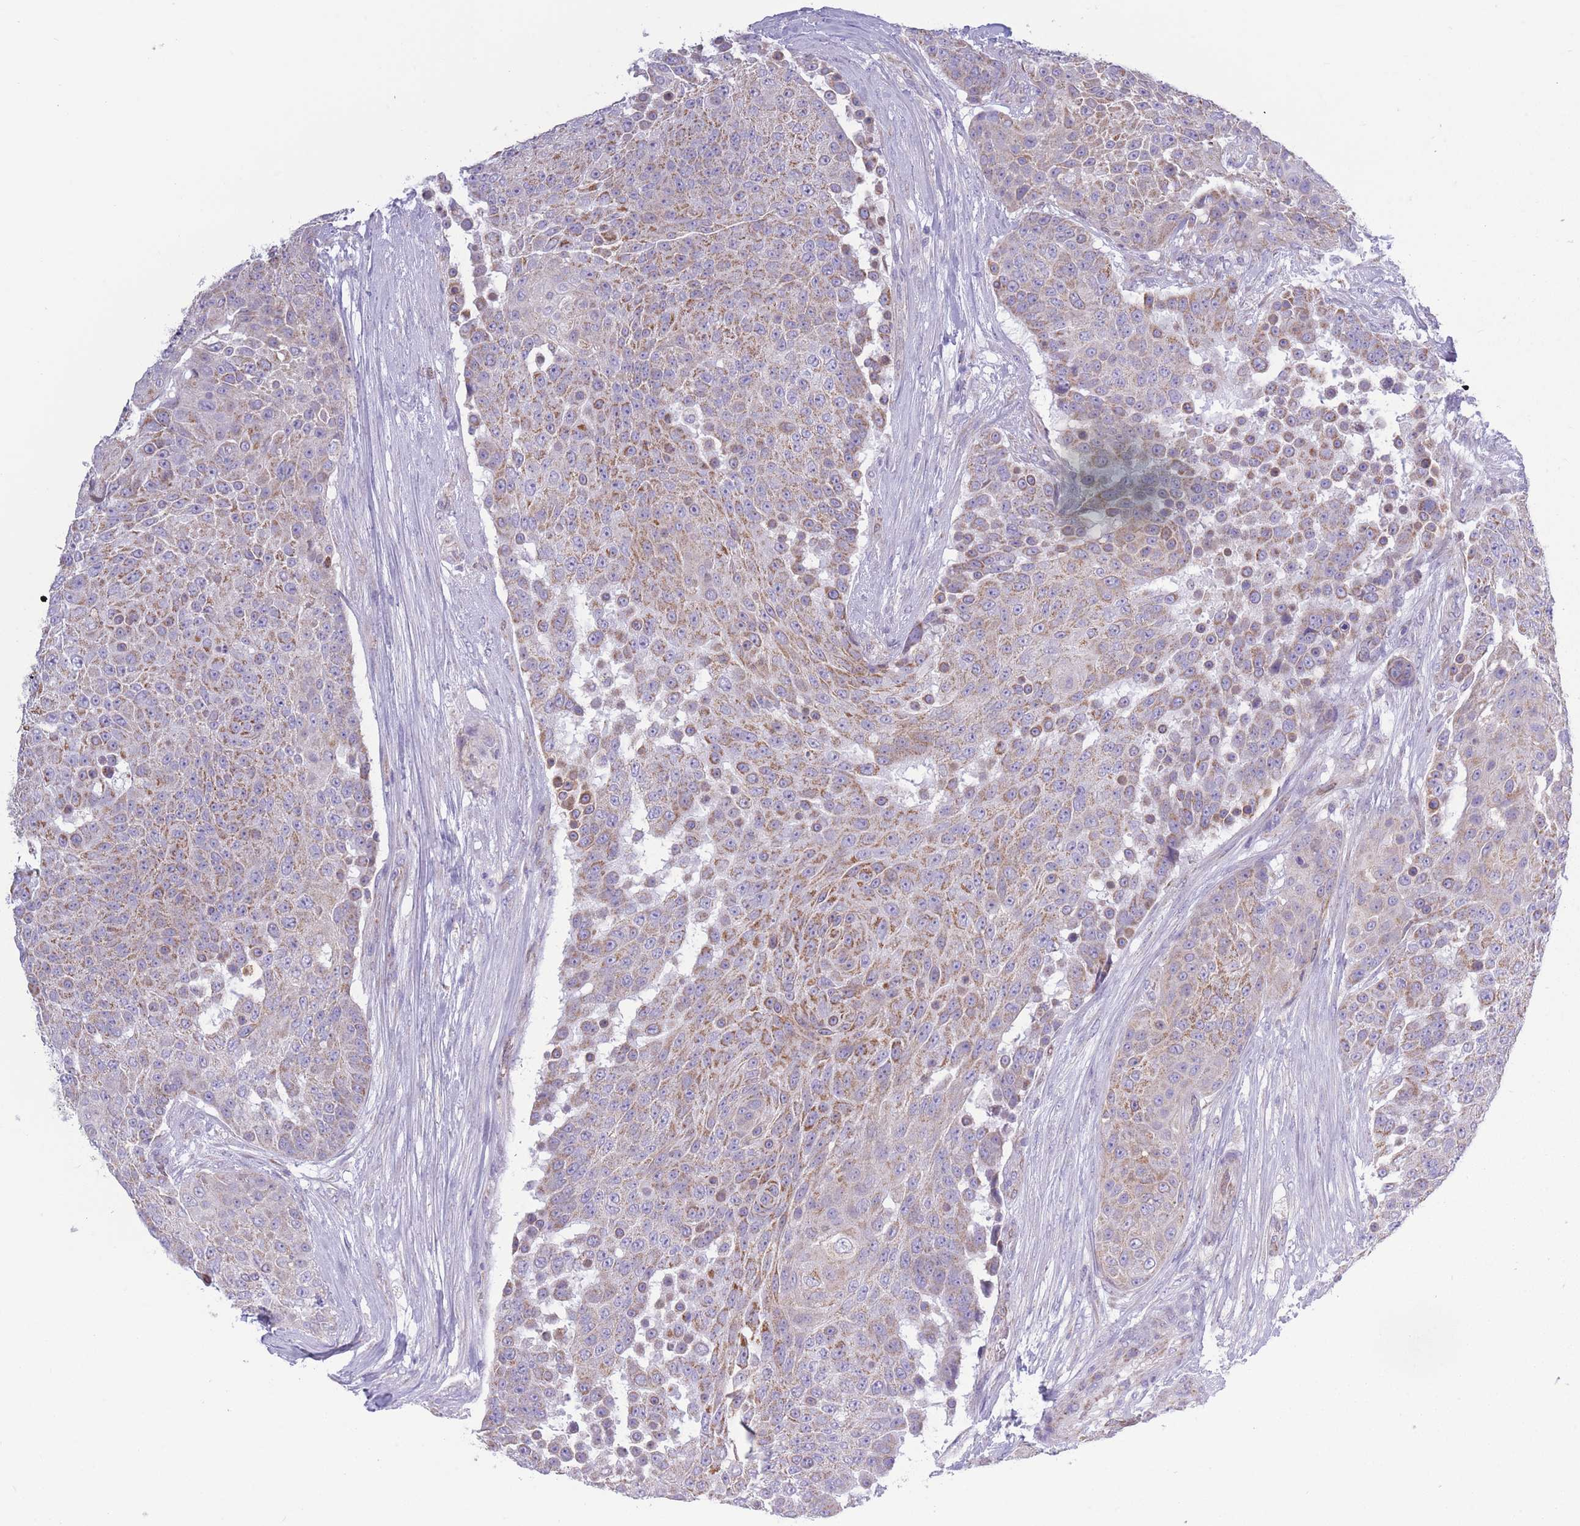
{"staining": {"intensity": "moderate", "quantity": "25%-75%", "location": "cytoplasmic/membranous"}, "tissue": "urothelial cancer", "cell_type": "Tumor cells", "image_type": "cancer", "snomed": [{"axis": "morphology", "description": "Urothelial carcinoma, High grade"}, {"axis": "topography", "description": "Urinary bladder"}], "caption": "High-grade urothelial carcinoma stained with a brown dye demonstrates moderate cytoplasmic/membranous positive expression in about 25%-75% of tumor cells.", "gene": "PDHA1", "patient": {"sex": "female", "age": 63}}